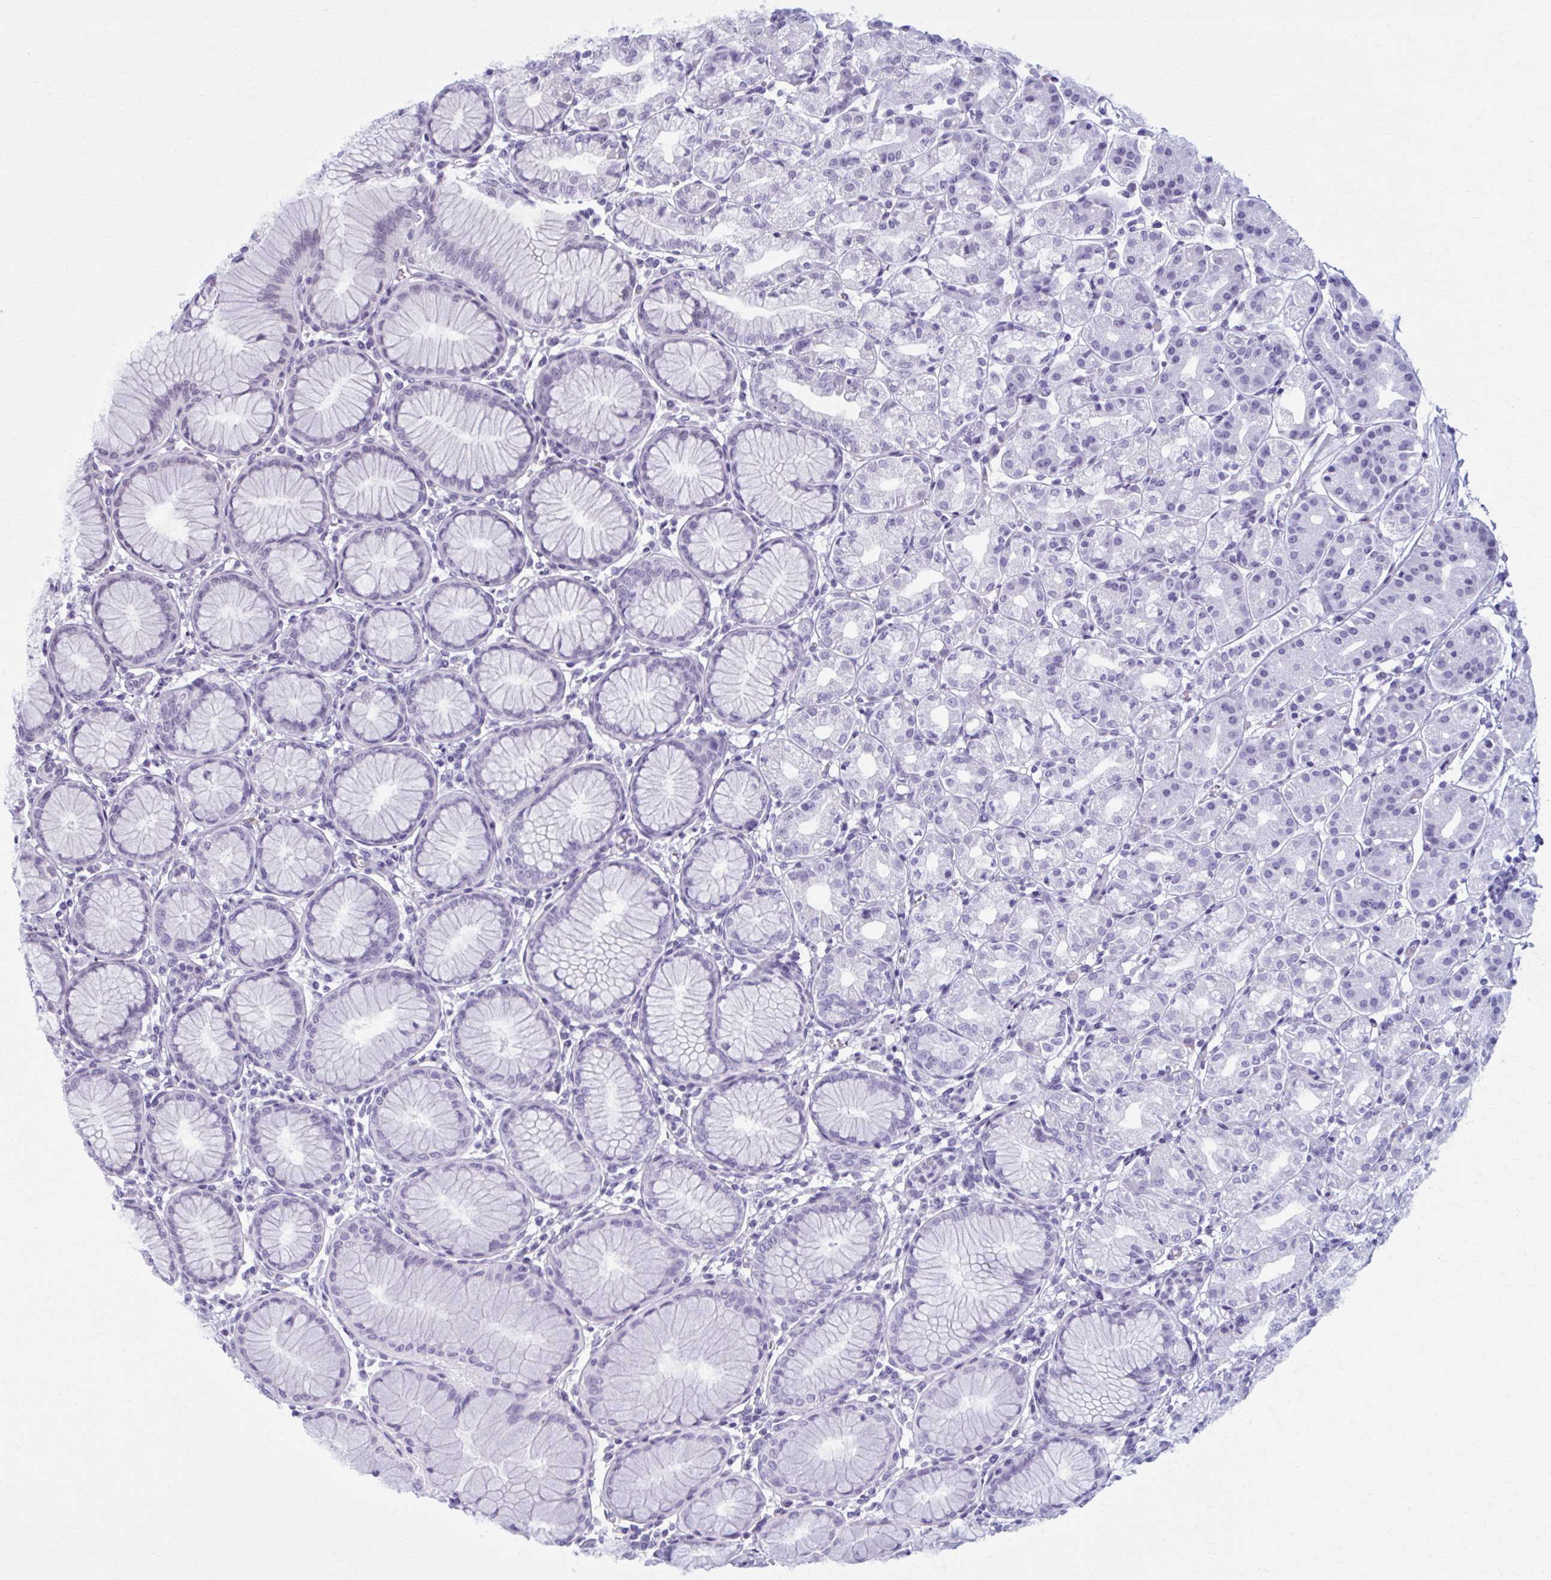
{"staining": {"intensity": "negative", "quantity": "none", "location": "none"}, "tissue": "stomach", "cell_type": "Glandular cells", "image_type": "normal", "snomed": [{"axis": "morphology", "description": "Normal tissue, NOS"}, {"axis": "topography", "description": "Stomach"}], "caption": "A micrograph of stomach stained for a protein shows no brown staining in glandular cells.", "gene": "NUMBL", "patient": {"sex": "female", "age": 57}}